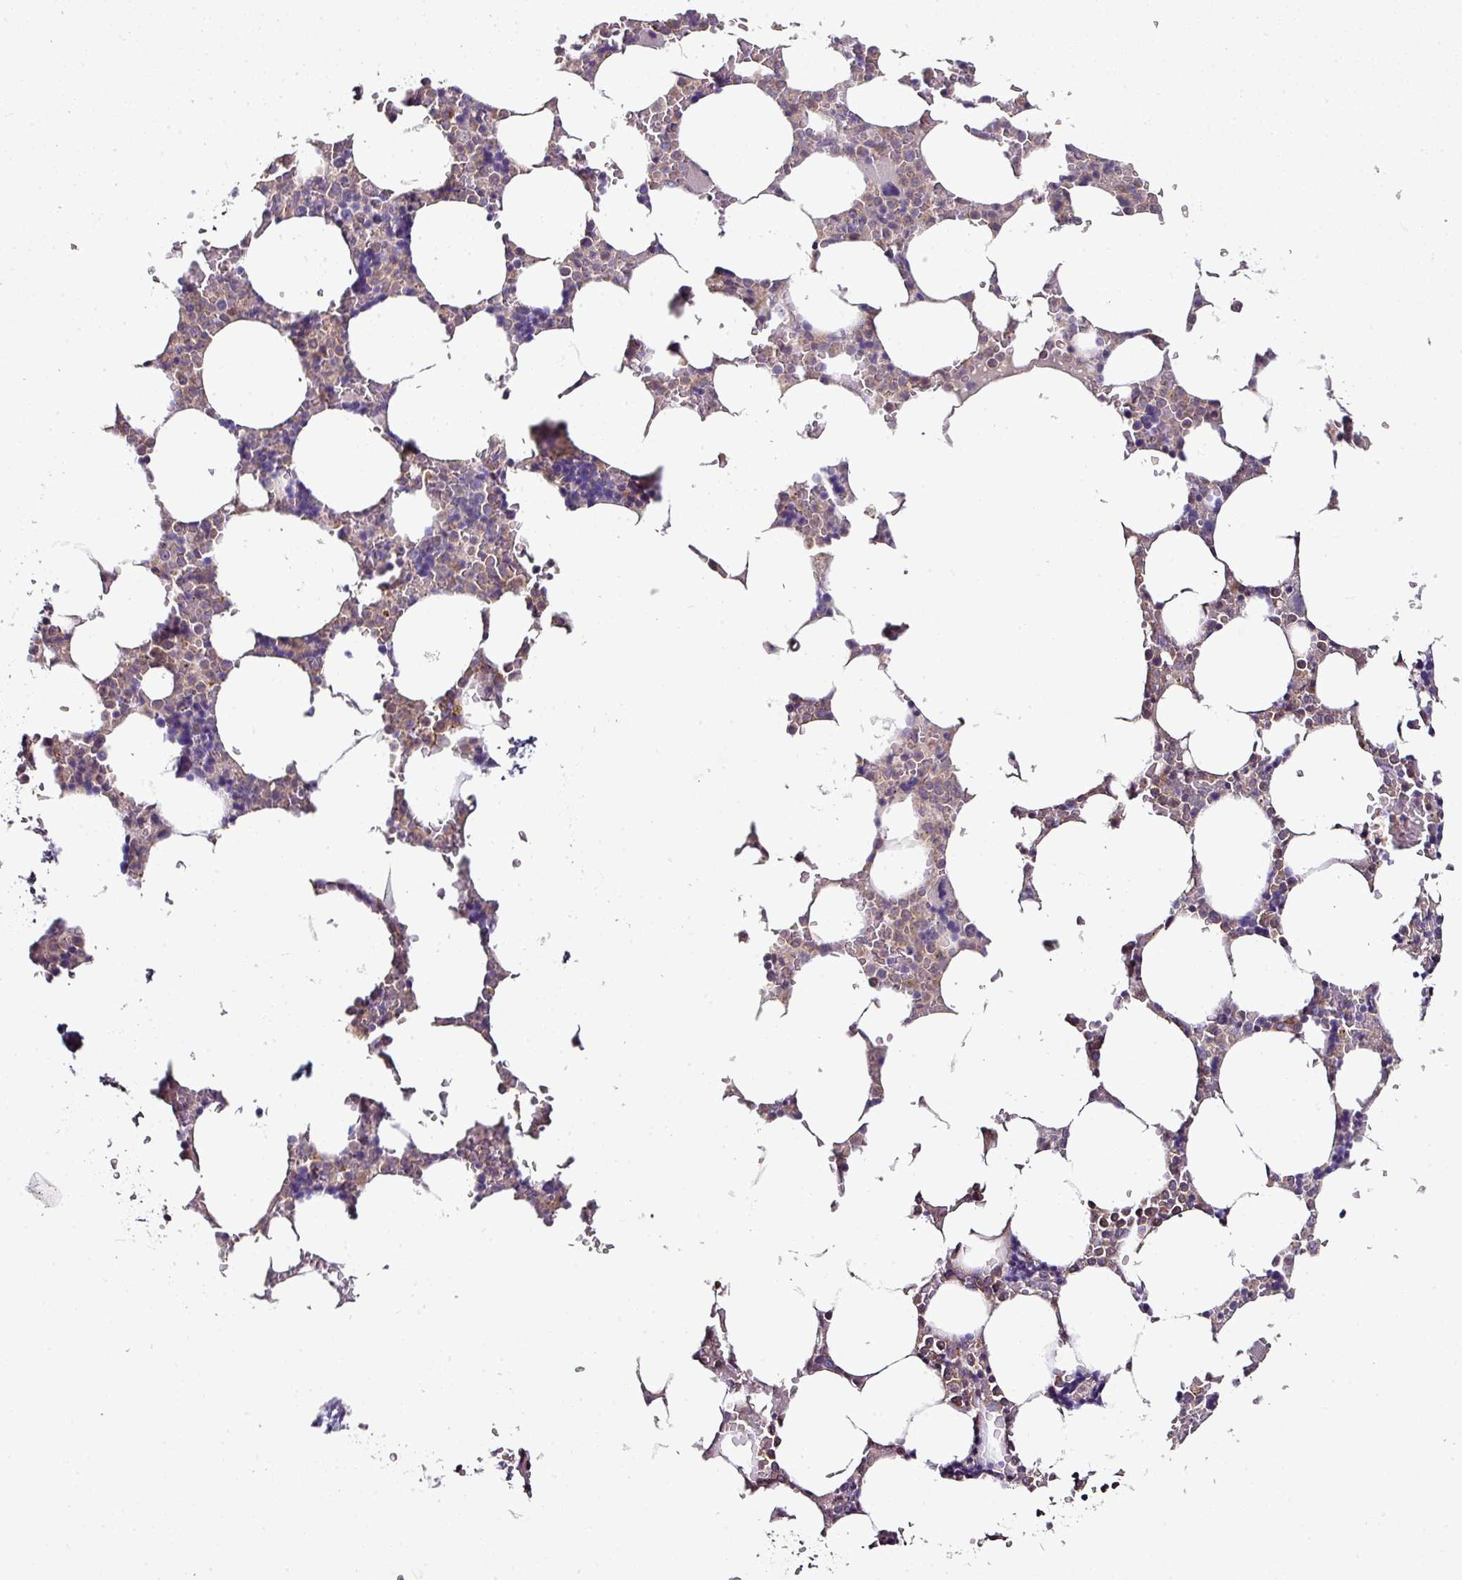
{"staining": {"intensity": "moderate", "quantity": "25%-75%", "location": "cytoplasmic/membranous"}, "tissue": "bone marrow", "cell_type": "Hematopoietic cells", "image_type": "normal", "snomed": [{"axis": "morphology", "description": "Normal tissue, NOS"}, {"axis": "topography", "description": "Bone marrow"}], "caption": "Immunohistochemistry (DAB) staining of unremarkable bone marrow displays moderate cytoplasmic/membranous protein expression in approximately 25%-75% of hematopoietic cells.", "gene": "SKIC2", "patient": {"sex": "male", "age": 64}}